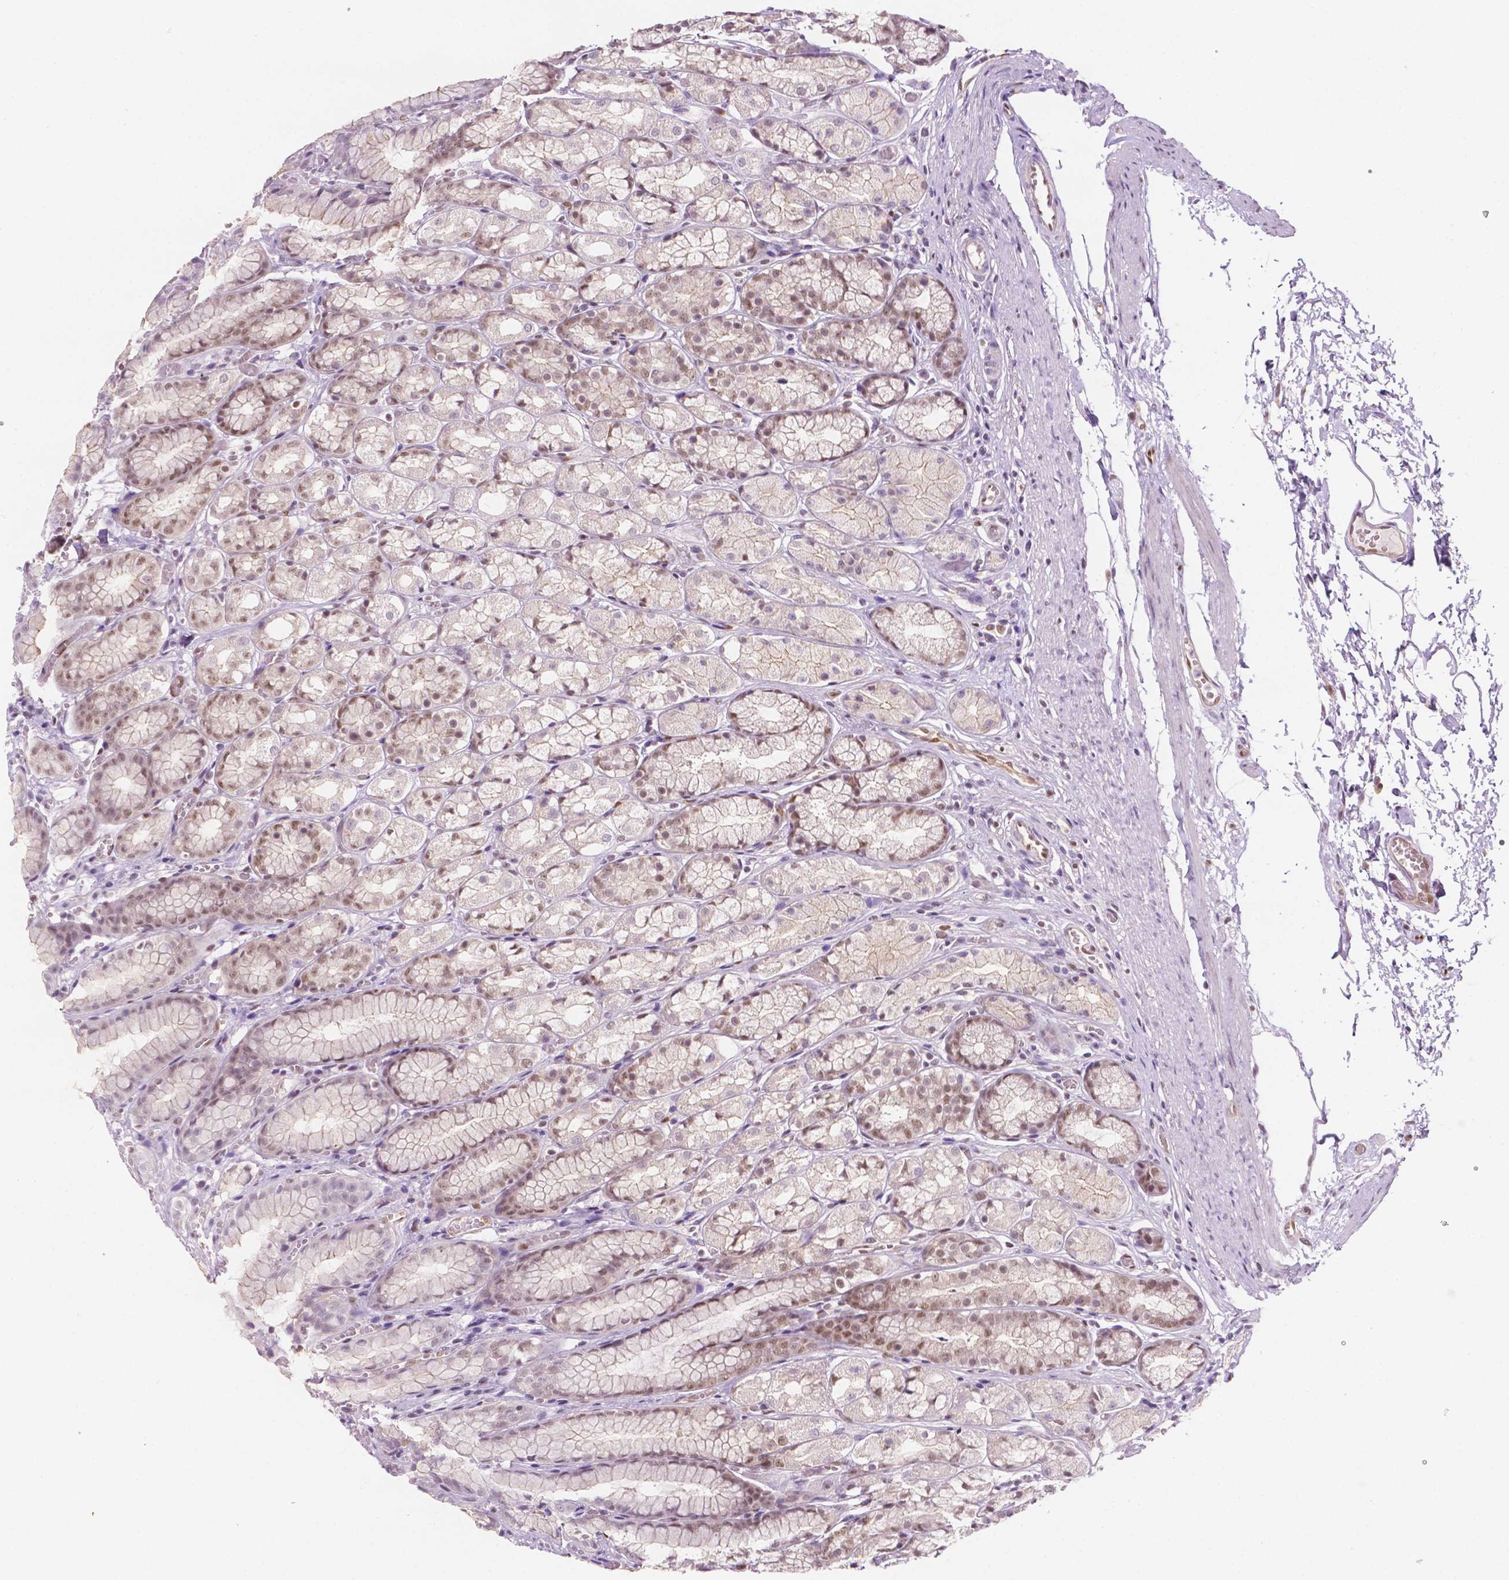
{"staining": {"intensity": "moderate", "quantity": "25%-75%", "location": "nuclear"}, "tissue": "stomach", "cell_type": "Glandular cells", "image_type": "normal", "snomed": [{"axis": "morphology", "description": "Normal tissue, NOS"}, {"axis": "topography", "description": "Stomach"}], "caption": "A brown stain highlights moderate nuclear expression of a protein in glandular cells of benign stomach. (Brightfield microscopy of DAB IHC at high magnification).", "gene": "ERF", "patient": {"sex": "male", "age": 70}}